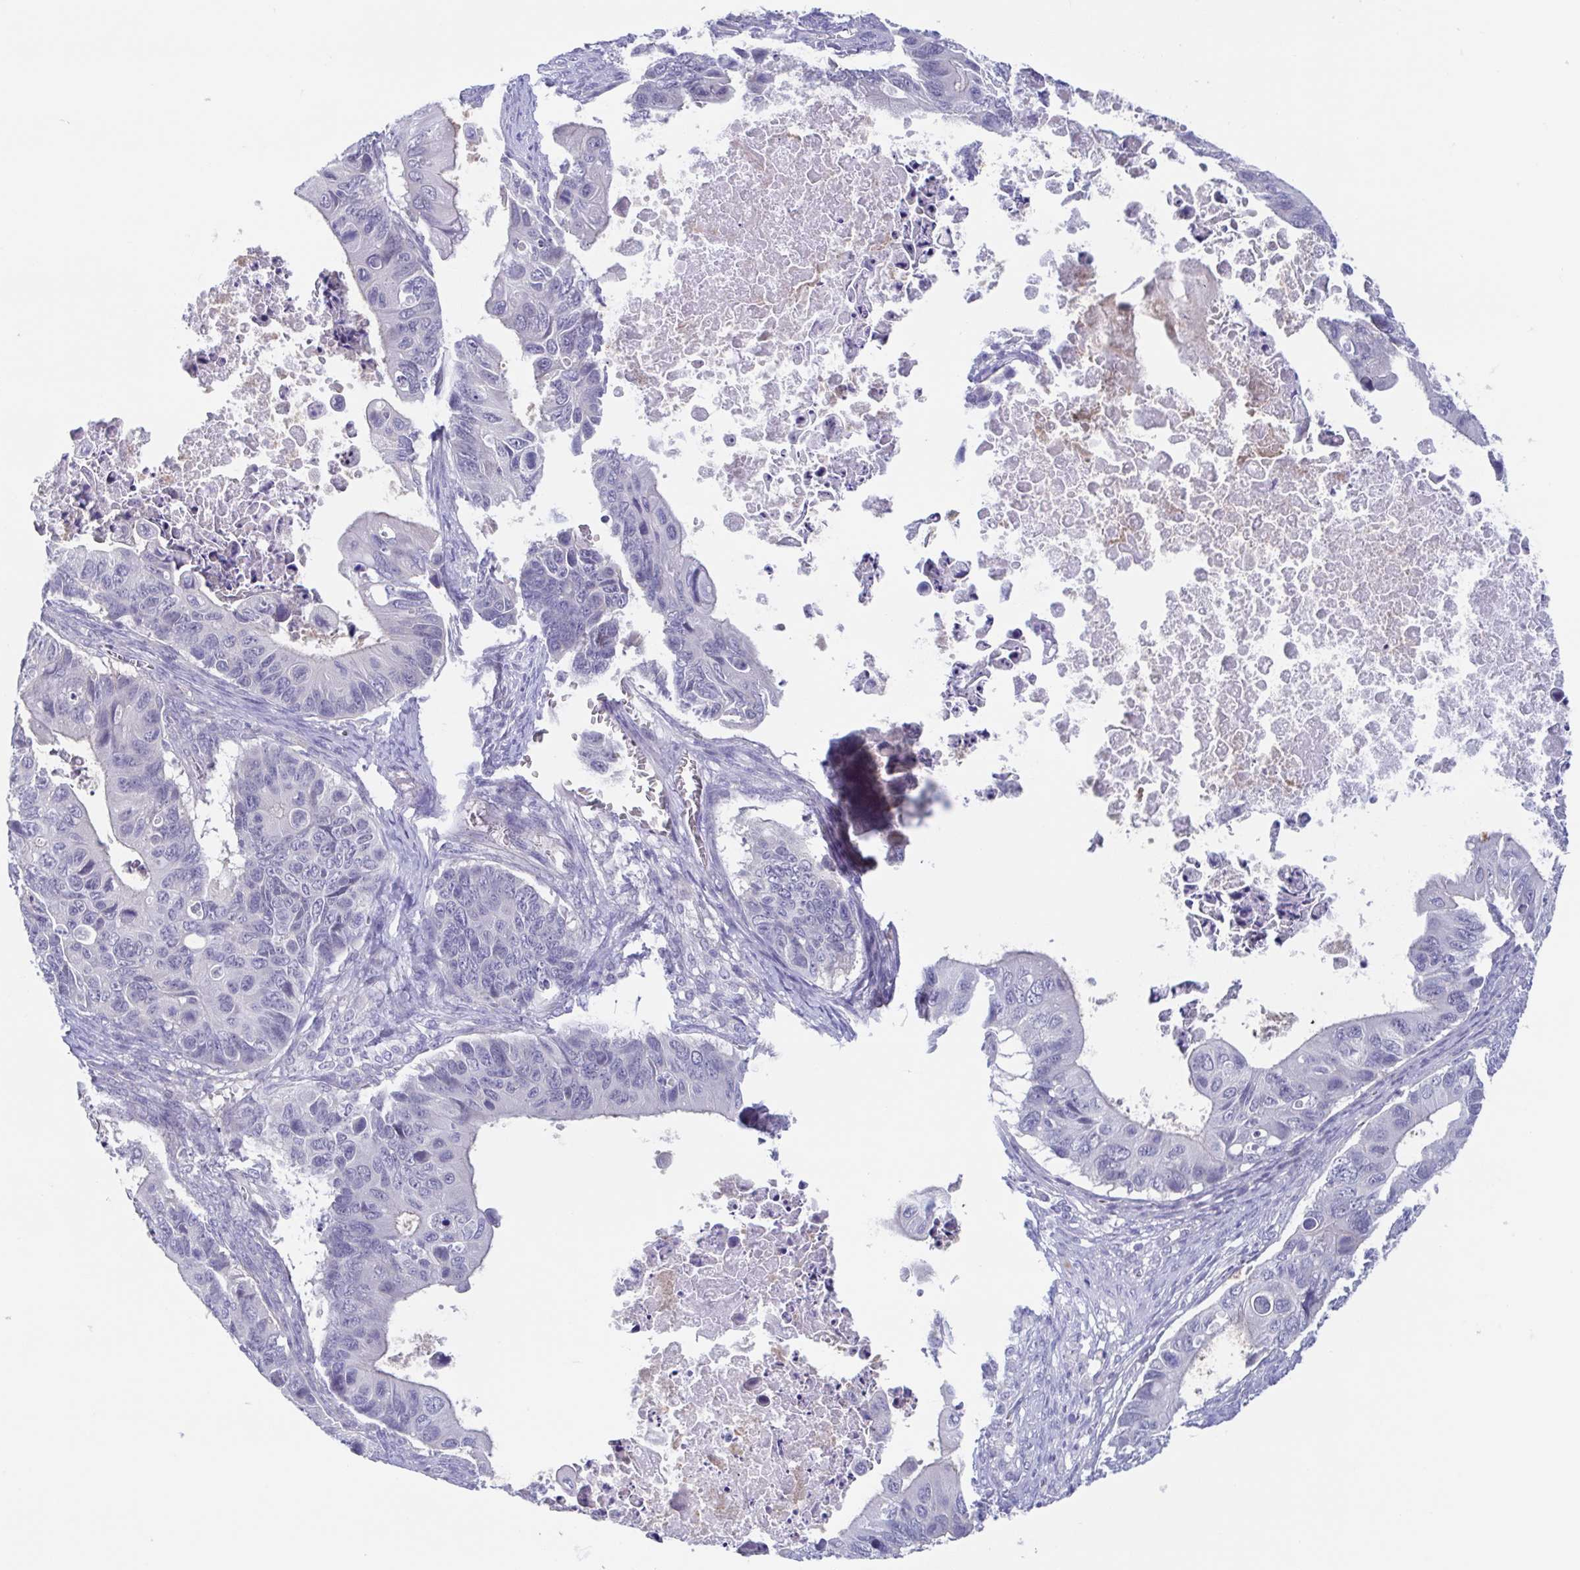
{"staining": {"intensity": "negative", "quantity": "none", "location": "none"}, "tissue": "ovarian cancer", "cell_type": "Tumor cells", "image_type": "cancer", "snomed": [{"axis": "morphology", "description": "Cystadenocarcinoma, mucinous, NOS"}, {"axis": "topography", "description": "Ovary"}], "caption": "Micrograph shows no significant protein staining in tumor cells of ovarian cancer (mucinous cystadenocarcinoma).", "gene": "TEX12", "patient": {"sex": "female", "age": 64}}